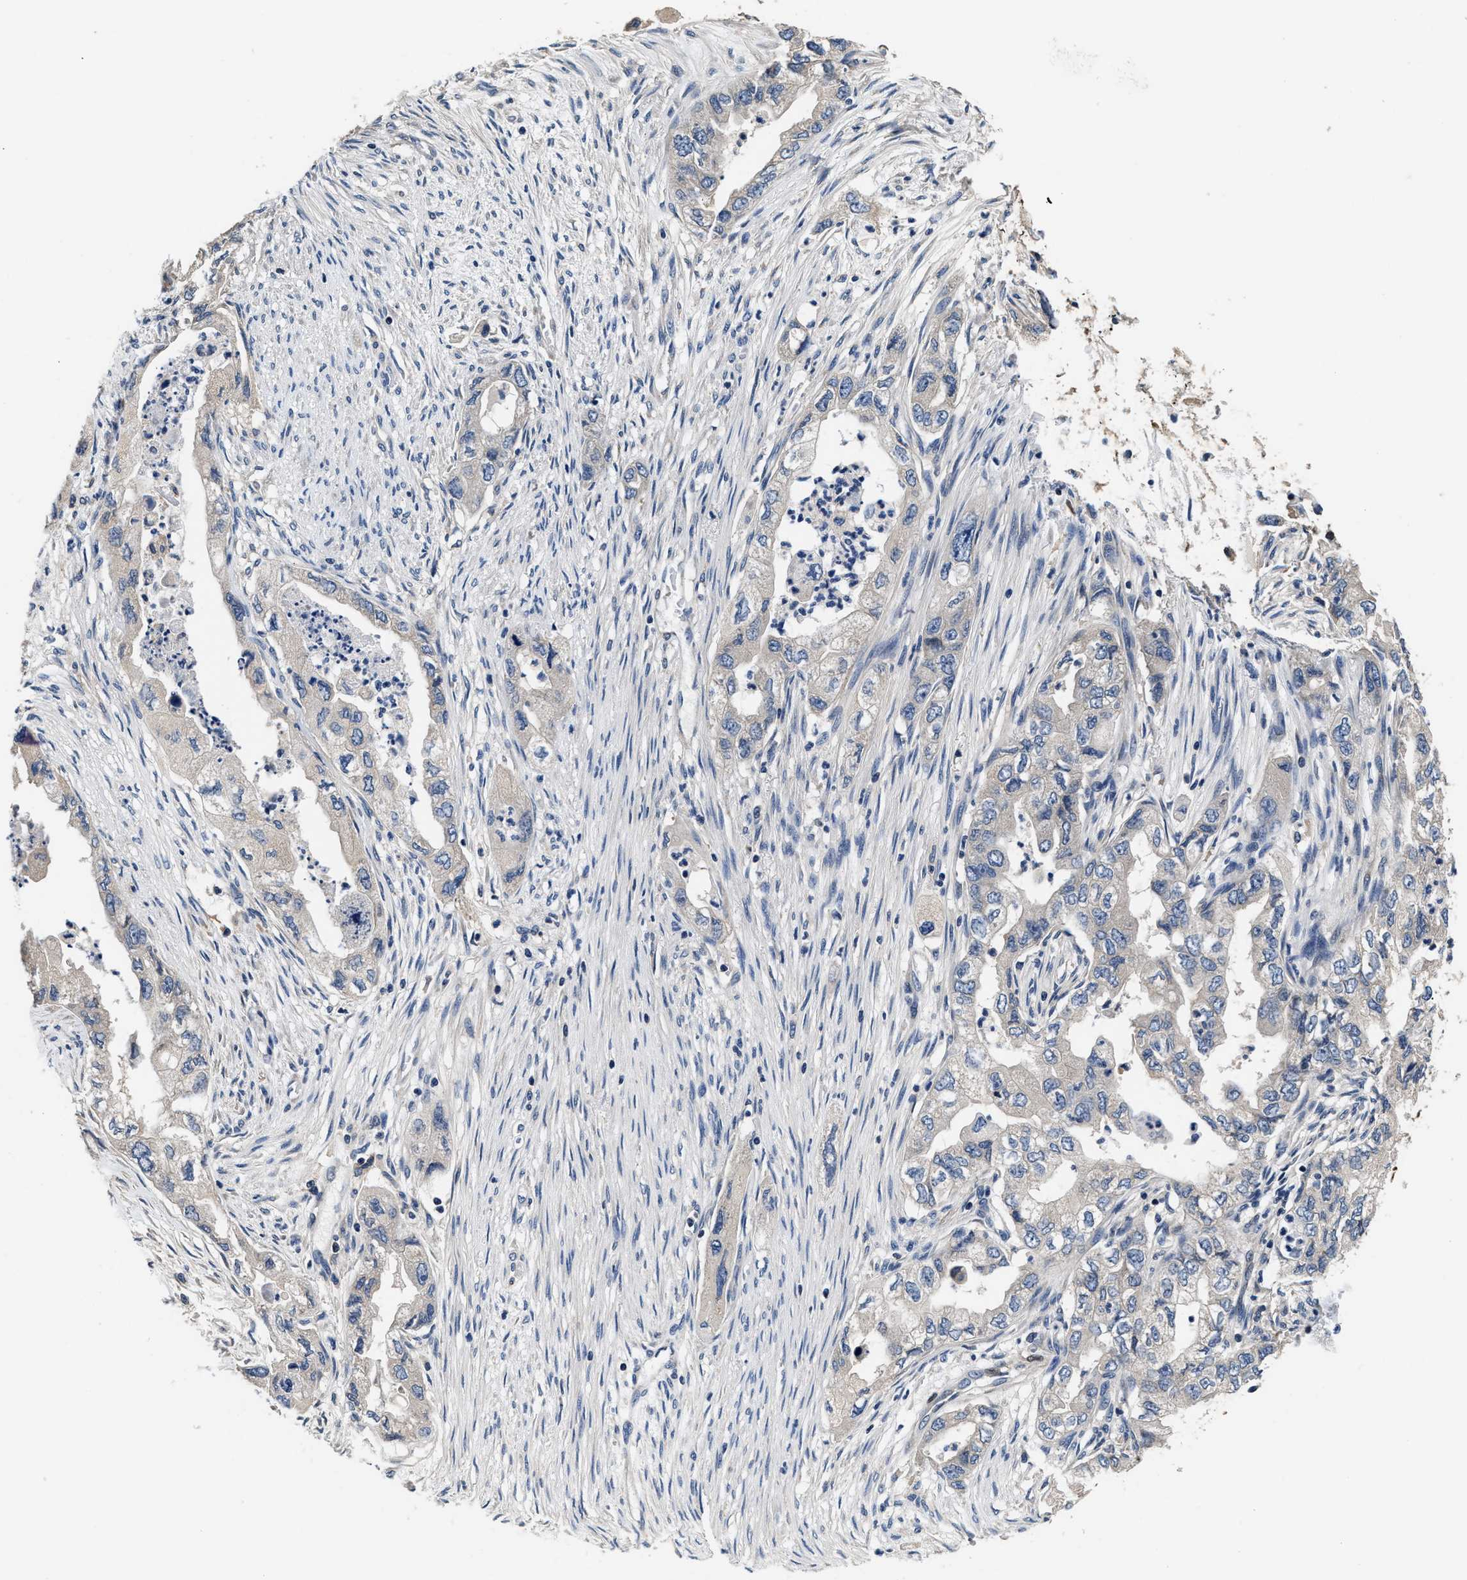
{"staining": {"intensity": "weak", "quantity": "<25%", "location": "cytoplasmic/membranous"}, "tissue": "pancreatic cancer", "cell_type": "Tumor cells", "image_type": "cancer", "snomed": [{"axis": "morphology", "description": "Adenocarcinoma, NOS"}, {"axis": "topography", "description": "Pancreas"}], "caption": "This is a histopathology image of immunohistochemistry (IHC) staining of pancreatic adenocarcinoma, which shows no staining in tumor cells.", "gene": "ANKIB1", "patient": {"sex": "female", "age": 73}}